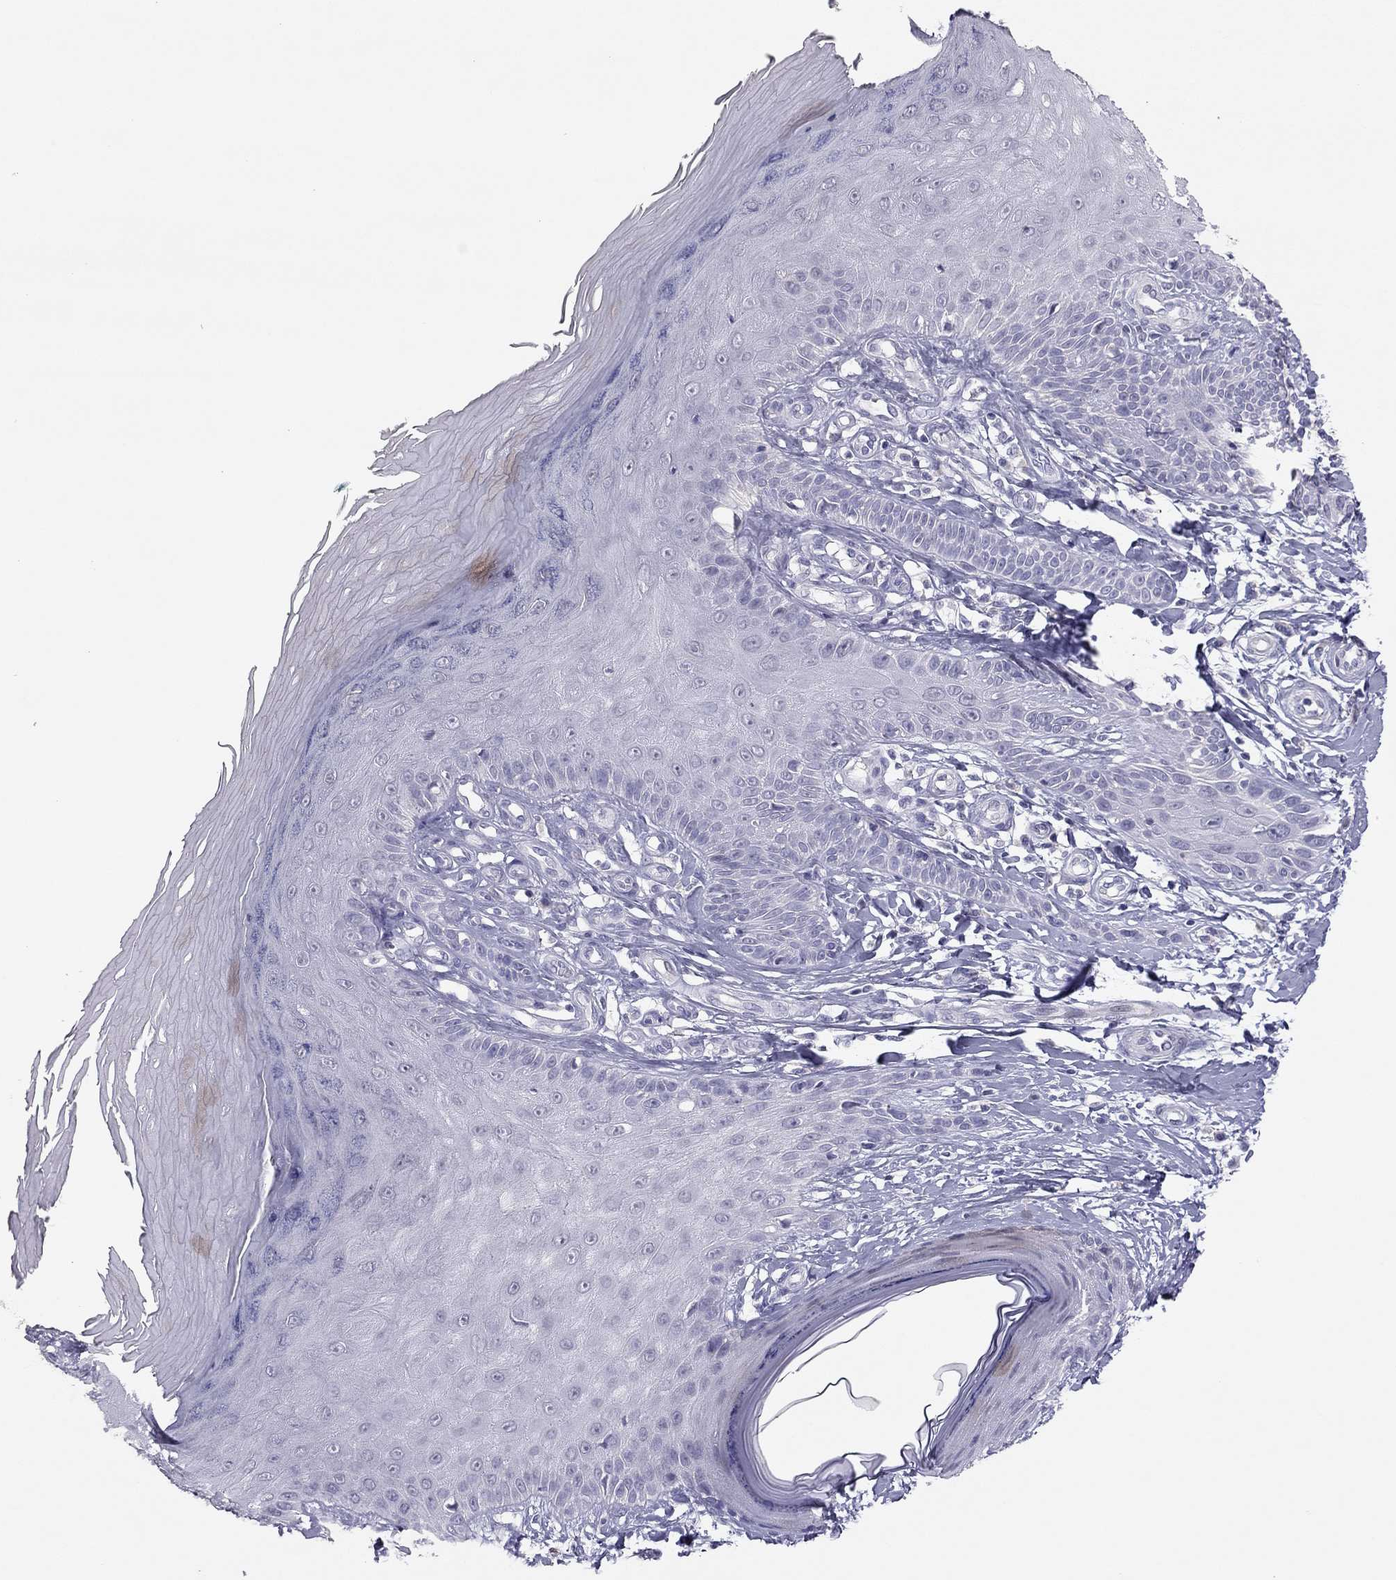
{"staining": {"intensity": "negative", "quantity": "none", "location": "none"}, "tissue": "skin", "cell_type": "Fibroblasts", "image_type": "normal", "snomed": [{"axis": "morphology", "description": "Normal tissue, NOS"}, {"axis": "morphology", "description": "Inflammation, NOS"}, {"axis": "morphology", "description": "Fibrosis, NOS"}, {"axis": "topography", "description": "Skin"}], "caption": "IHC image of benign skin: human skin stained with DAB displays no significant protein staining in fibroblasts.", "gene": "ADORA2A", "patient": {"sex": "male", "age": 71}}